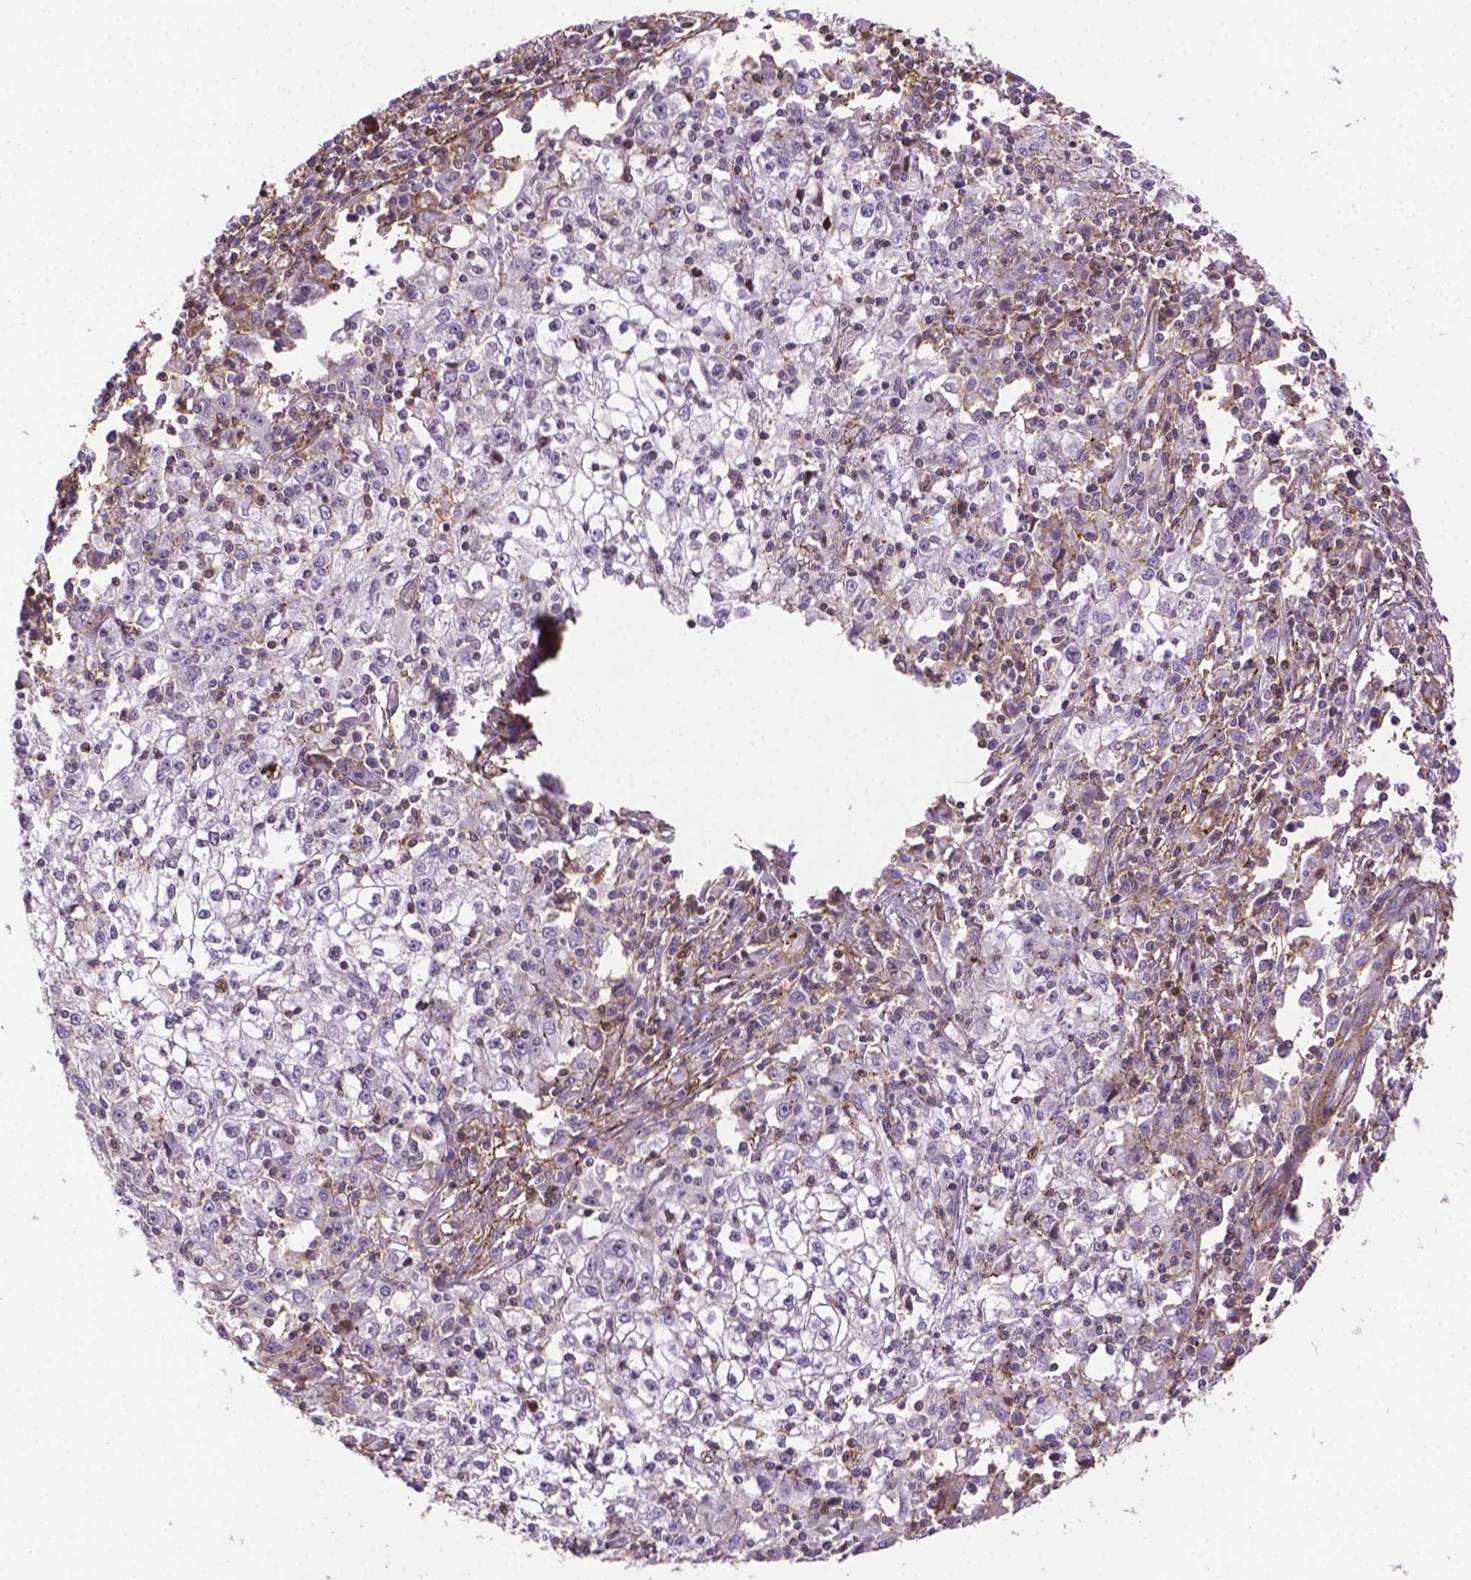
{"staining": {"intensity": "negative", "quantity": "none", "location": "none"}, "tissue": "cervical cancer", "cell_type": "Tumor cells", "image_type": "cancer", "snomed": [{"axis": "morphology", "description": "Squamous cell carcinoma, NOS"}, {"axis": "topography", "description": "Cervix"}], "caption": "DAB immunohistochemical staining of cervical cancer (squamous cell carcinoma) exhibits no significant staining in tumor cells.", "gene": "ACAD10", "patient": {"sex": "female", "age": 85}}